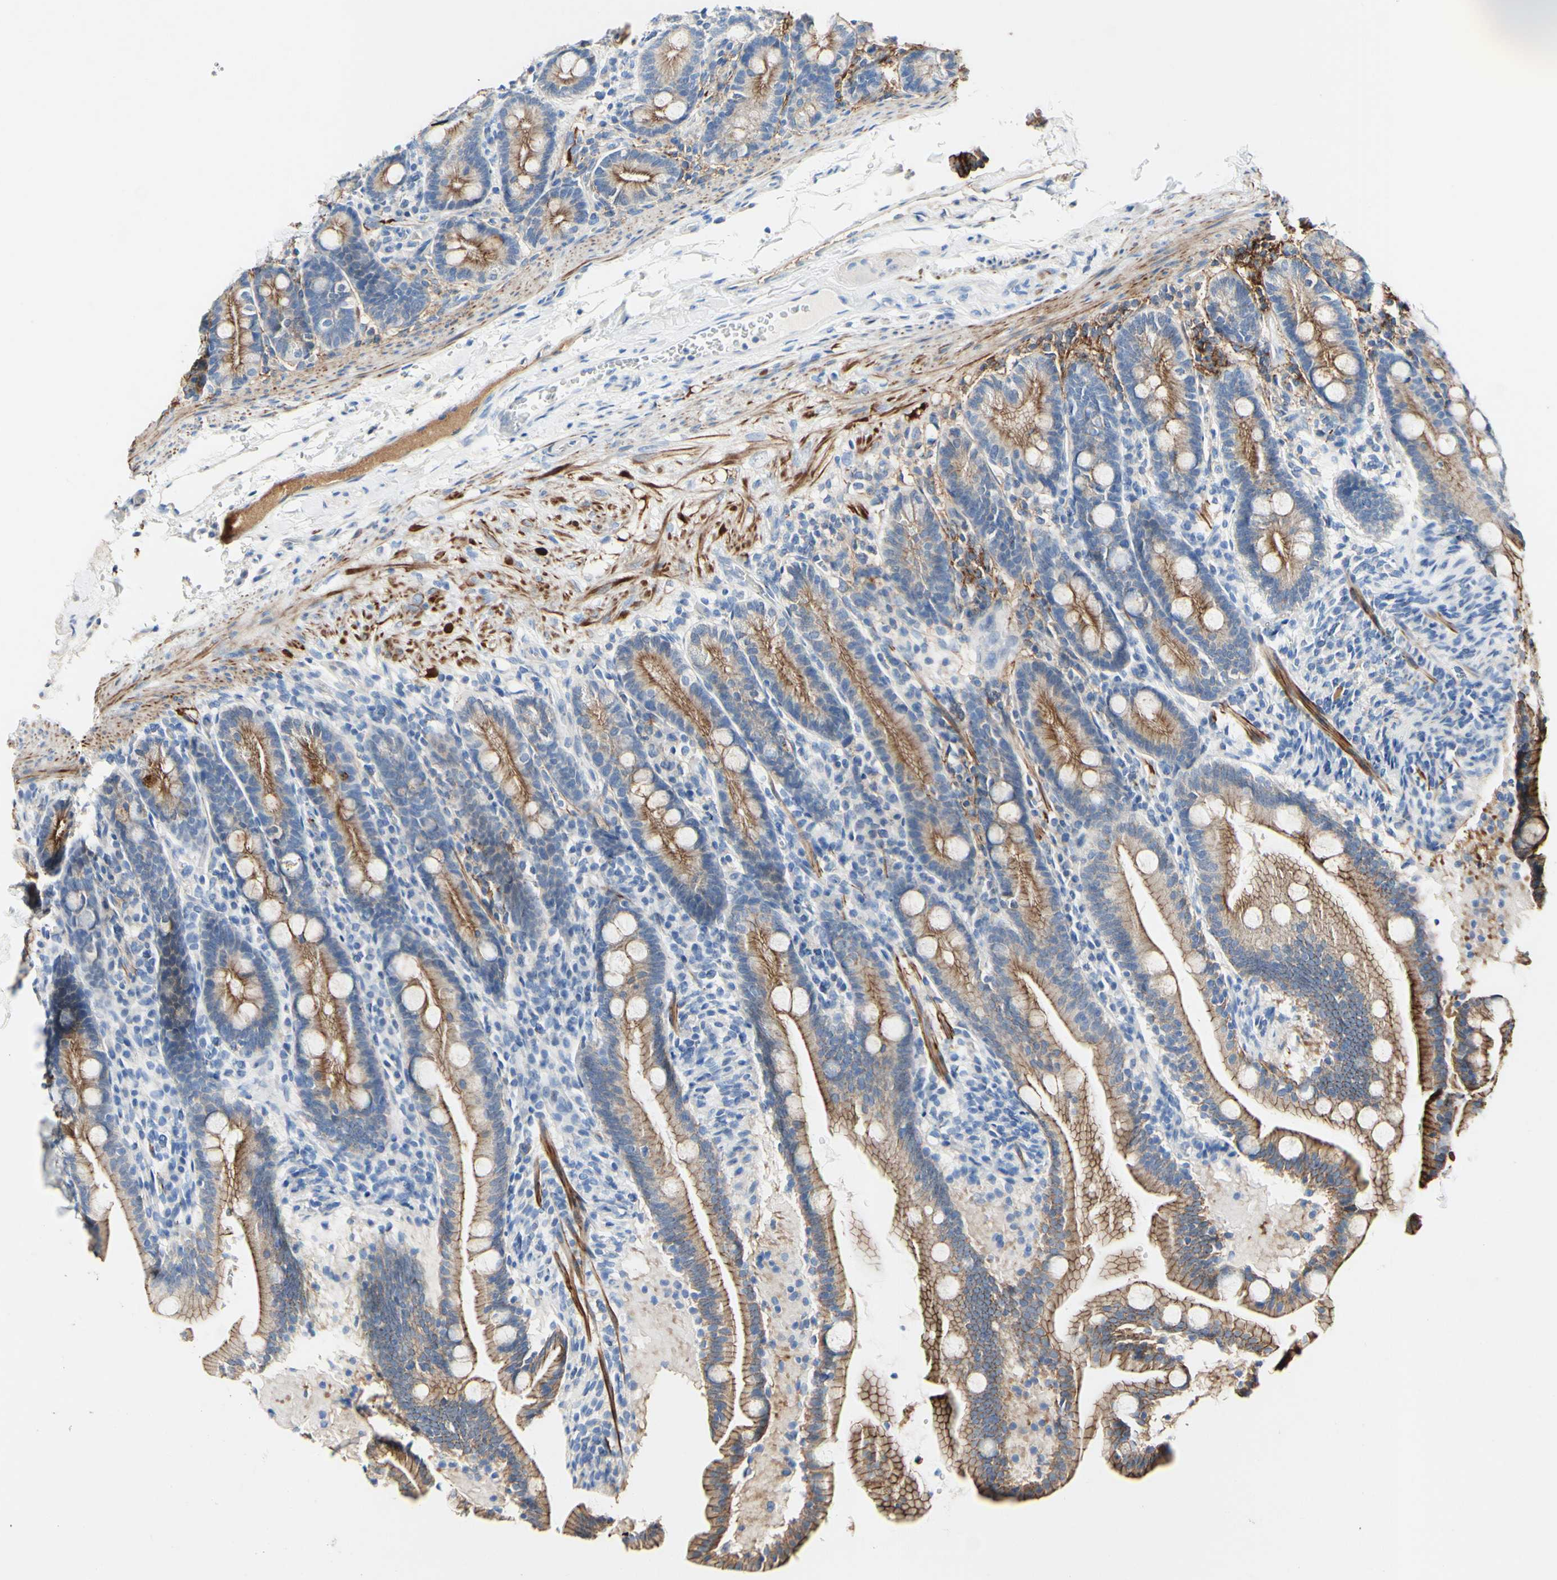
{"staining": {"intensity": "strong", "quantity": ">75%", "location": "cytoplasmic/membranous"}, "tissue": "duodenum", "cell_type": "Glandular cells", "image_type": "normal", "snomed": [{"axis": "morphology", "description": "Normal tissue, NOS"}, {"axis": "topography", "description": "Duodenum"}], "caption": "This micrograph shows IHC staining of unremarkable duodenum, with high strong cytoplasmic/membranous expression in about >75% of glandular cells.", "gene": "DSC2", "patient": {"sex": "male", "age": 54}}